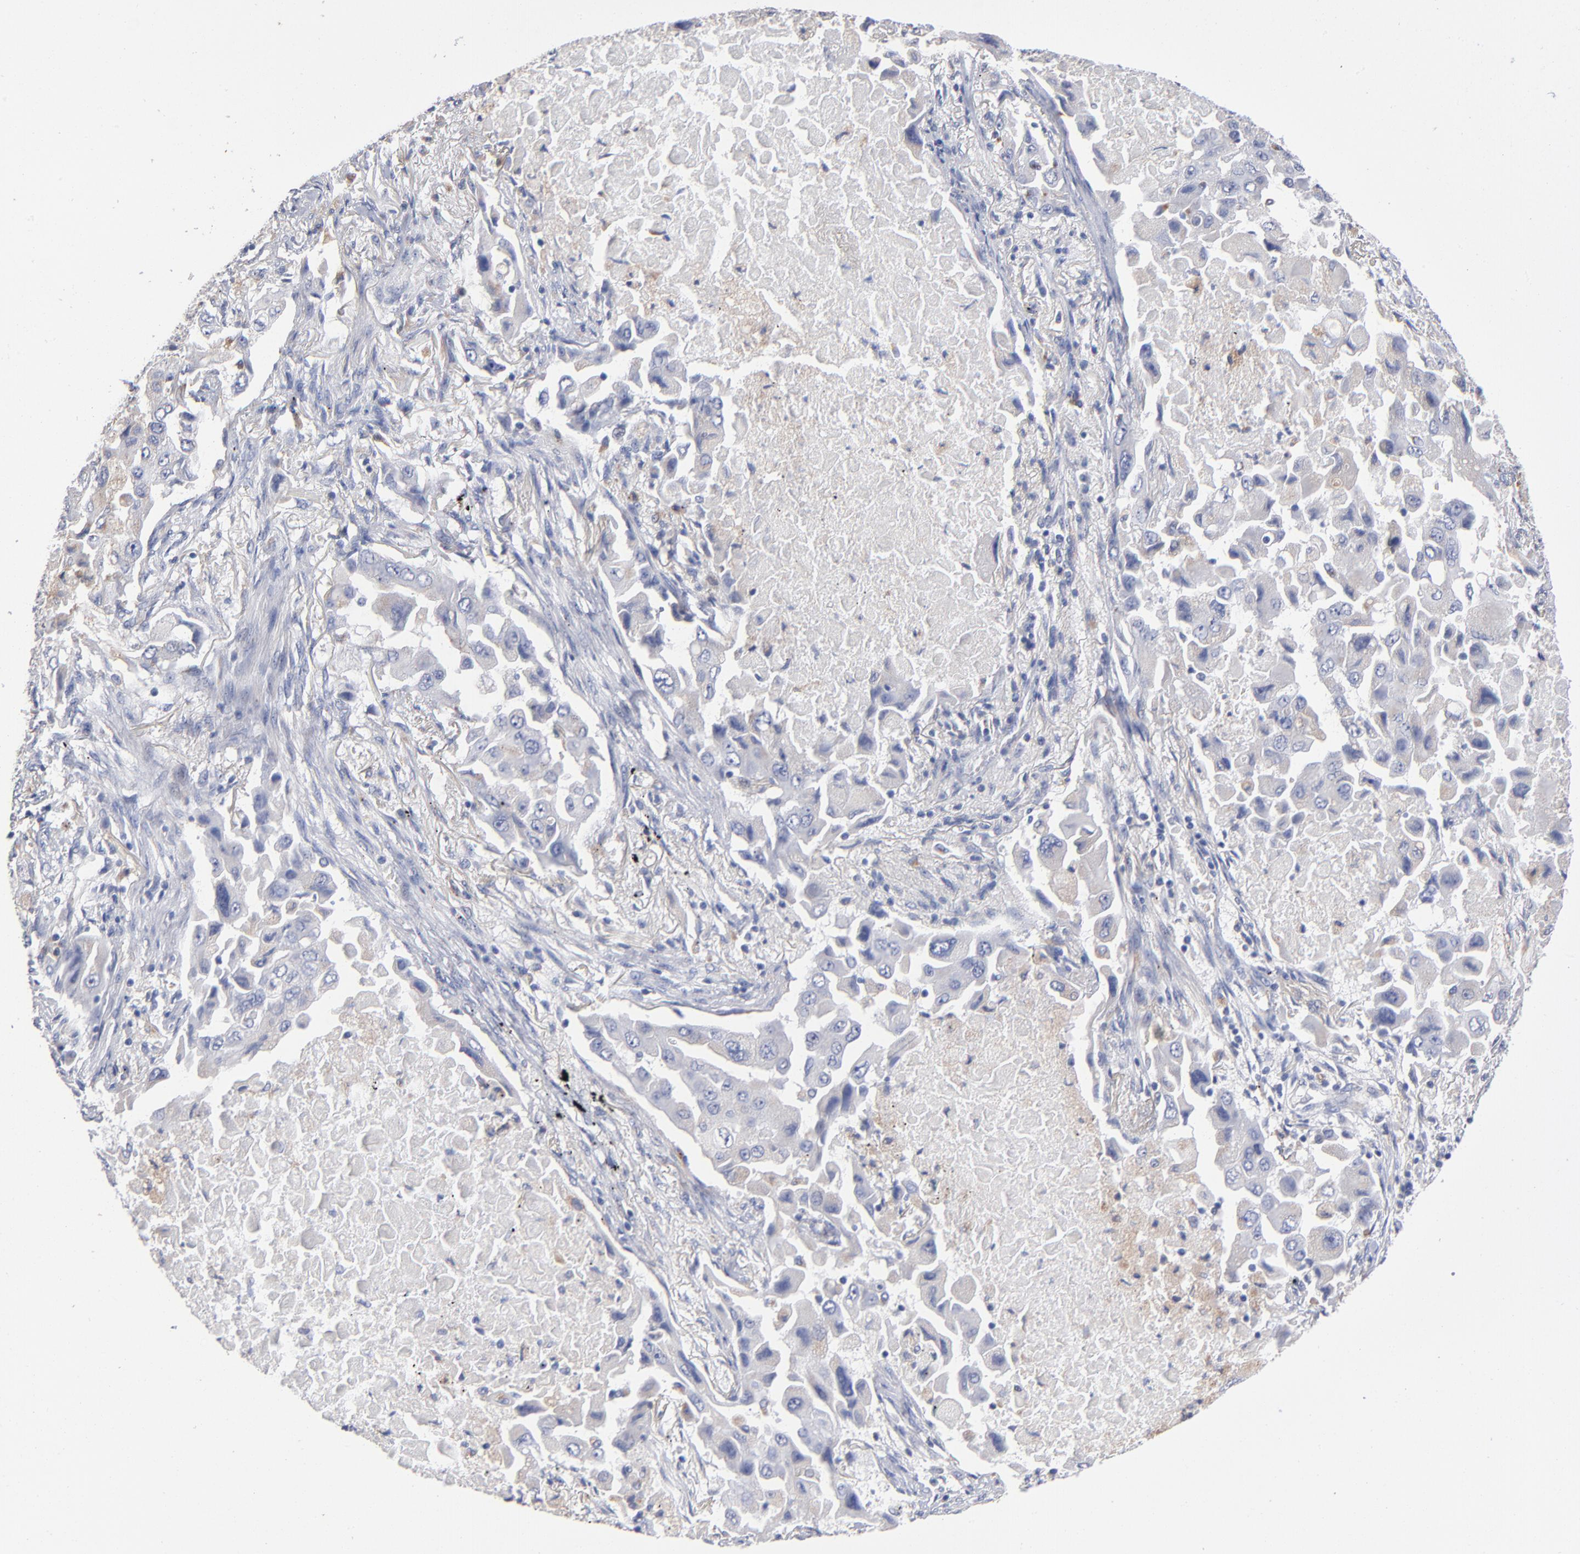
{"staining": {"intensity": "negative", "quantity": "none", "location": "none"}, "tissue": "lung cancer", "cell_type": "Tumor cells", "image_type": "cancer", "snomed": [{"axis": "morphology", "description": "Adenocarcinoma, NOS"}, {"axis": "topography", "description": "Lung"}], "caption": "Immunohistochemical staining of human lung cancer (adenocarcinoma) exhibits no significant expression in tumor cells.", "gene": "RRAGB", "patient": {"sex": "female", "age": 65}}